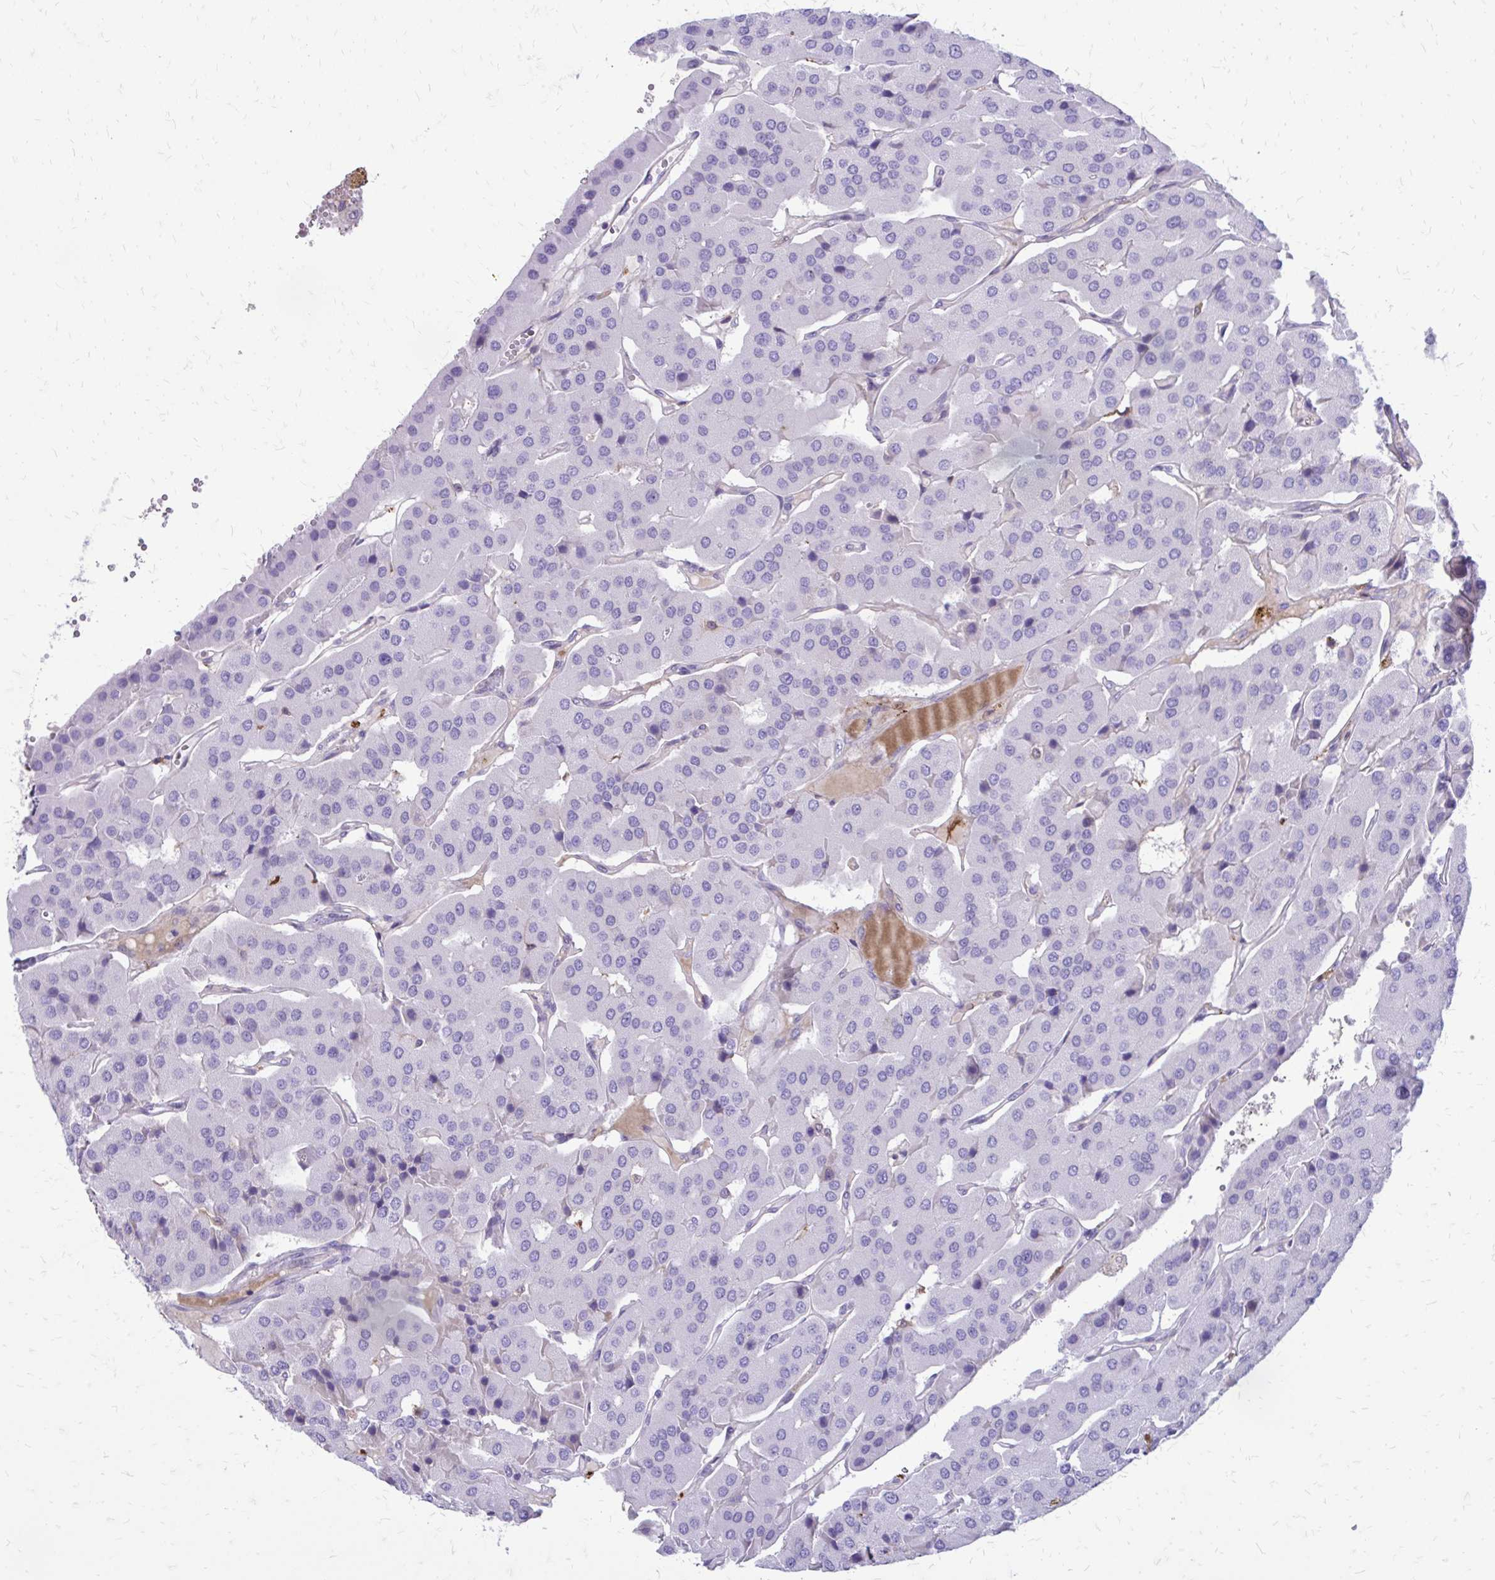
{"staining": {"intensity": "negative", "quantity": "none", "location": "none"}, "tissue": "parathyroid gland", "cell_type": "Glandular cells", "image_type": "normal", "snomed": [{"axis": "morphology", "description": "Normal tissue, NOS"}, {"axis": "morphology", "description": "Adenoma, NOS"}, {"axis": "topography", "description": "Parathyroid gland"}], "caption": "Glandular cells are negative for brown protein staining in unremarkable parathyroid gland. (DAB immunohistochemistry visualized using brightfield microscopy, high magnification).", "gene": "SIGLEC11", "patient": {"sex": "female", "age": 86}}